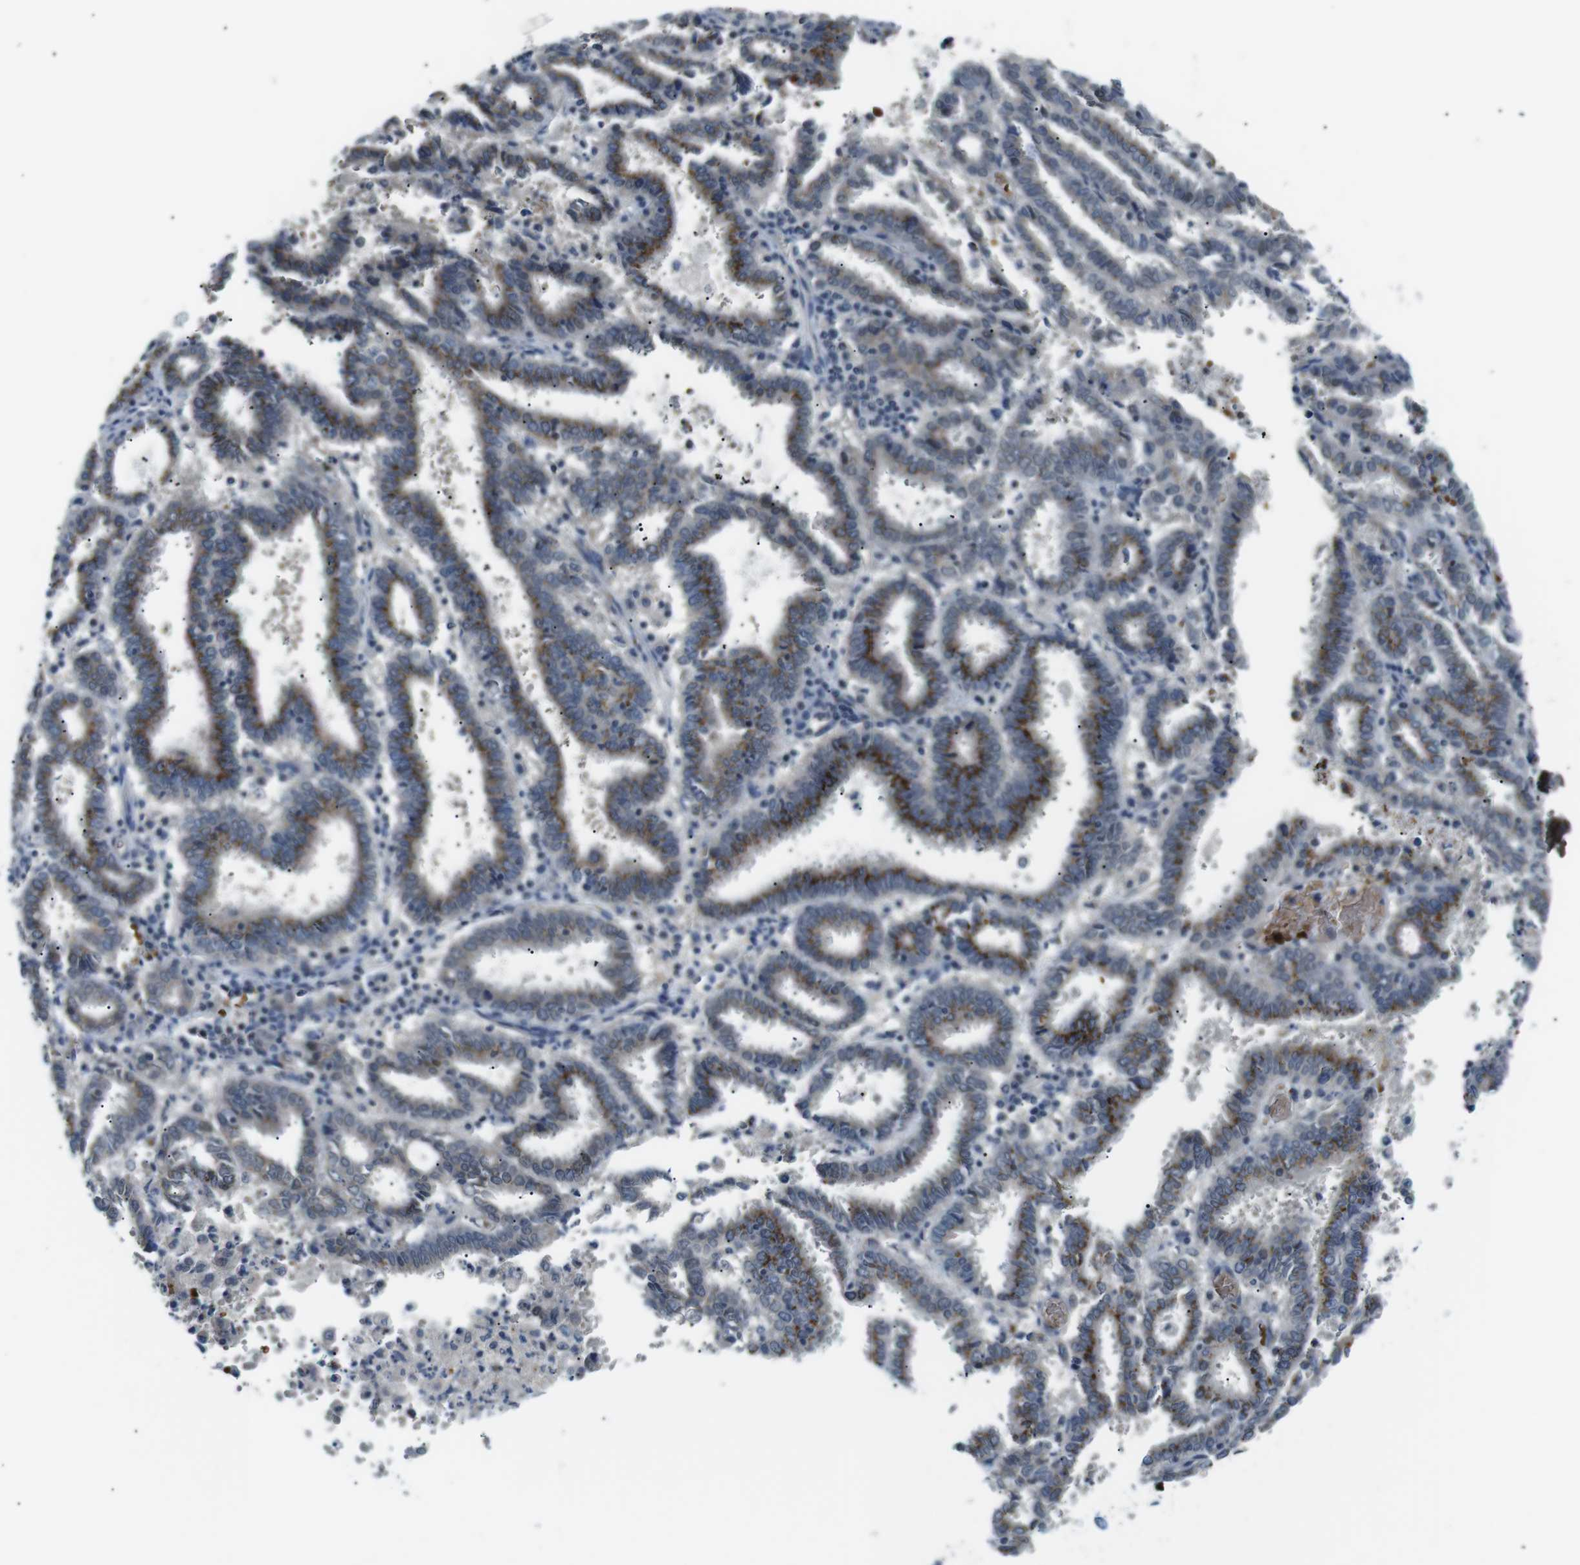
{"staining": {"intensity": "moderate", "quantity": "<25%", "location": "cytoplasmic/membranous"}, "tissue": "endometrial cancer", "cell_type": "Tumor cells", "image_type": "cancer", "snomed": [{"axis": "morphology", "description": "Adenocarcinoma, NOS"}, {"axis": "topography", "description": "Uterus"}], "caption": "Immunohistochemistry of human endometrial adenocarcinoma demonstrates low levels of moderate cytoplasmic/membranous expression in about <25% of tumor cells.", "gene": "WSCD1", "patient": {"sex": "female", "age": 83}}